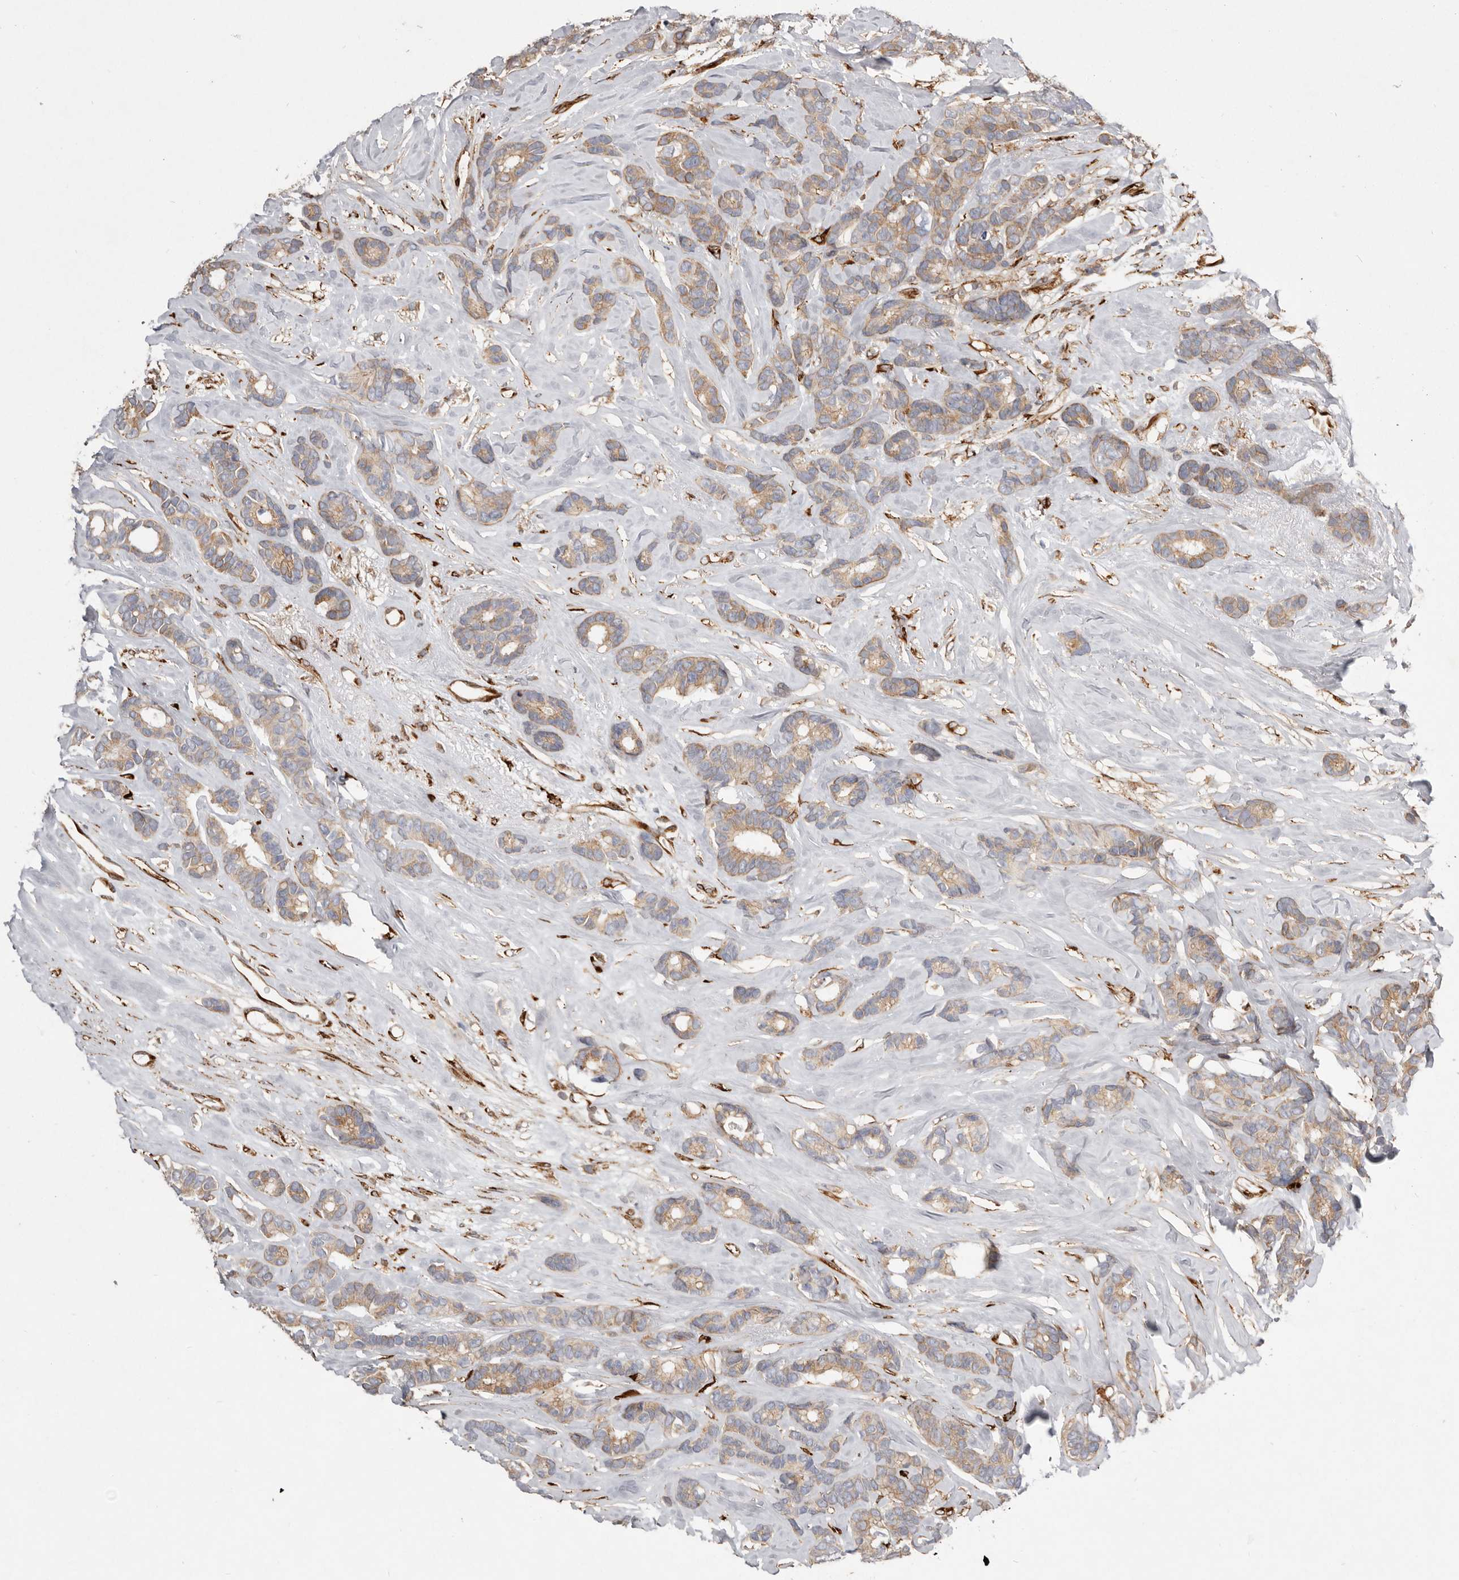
{"staining": {"intensity": "moderate", "quantity": ">75%", "location": "cytoplasmic/membranous"}, "tissue": "breast cancer", "cell_type": "Tumor cells", "image_type": "cancer", "snomed": [{"axis": "morphology", "description": "Duct carcinoma"}, {"axis": "topography", "description": "Breast"}], "caption": "Brown immunohistochemical staining in human breast invasive ductal carcinoma demonstrates moderate cytoplasmic/membranous positivity in about >75% of tumor cells.", "gene": "WDTC1", "patient": {"sex": "female", "age": 87}}